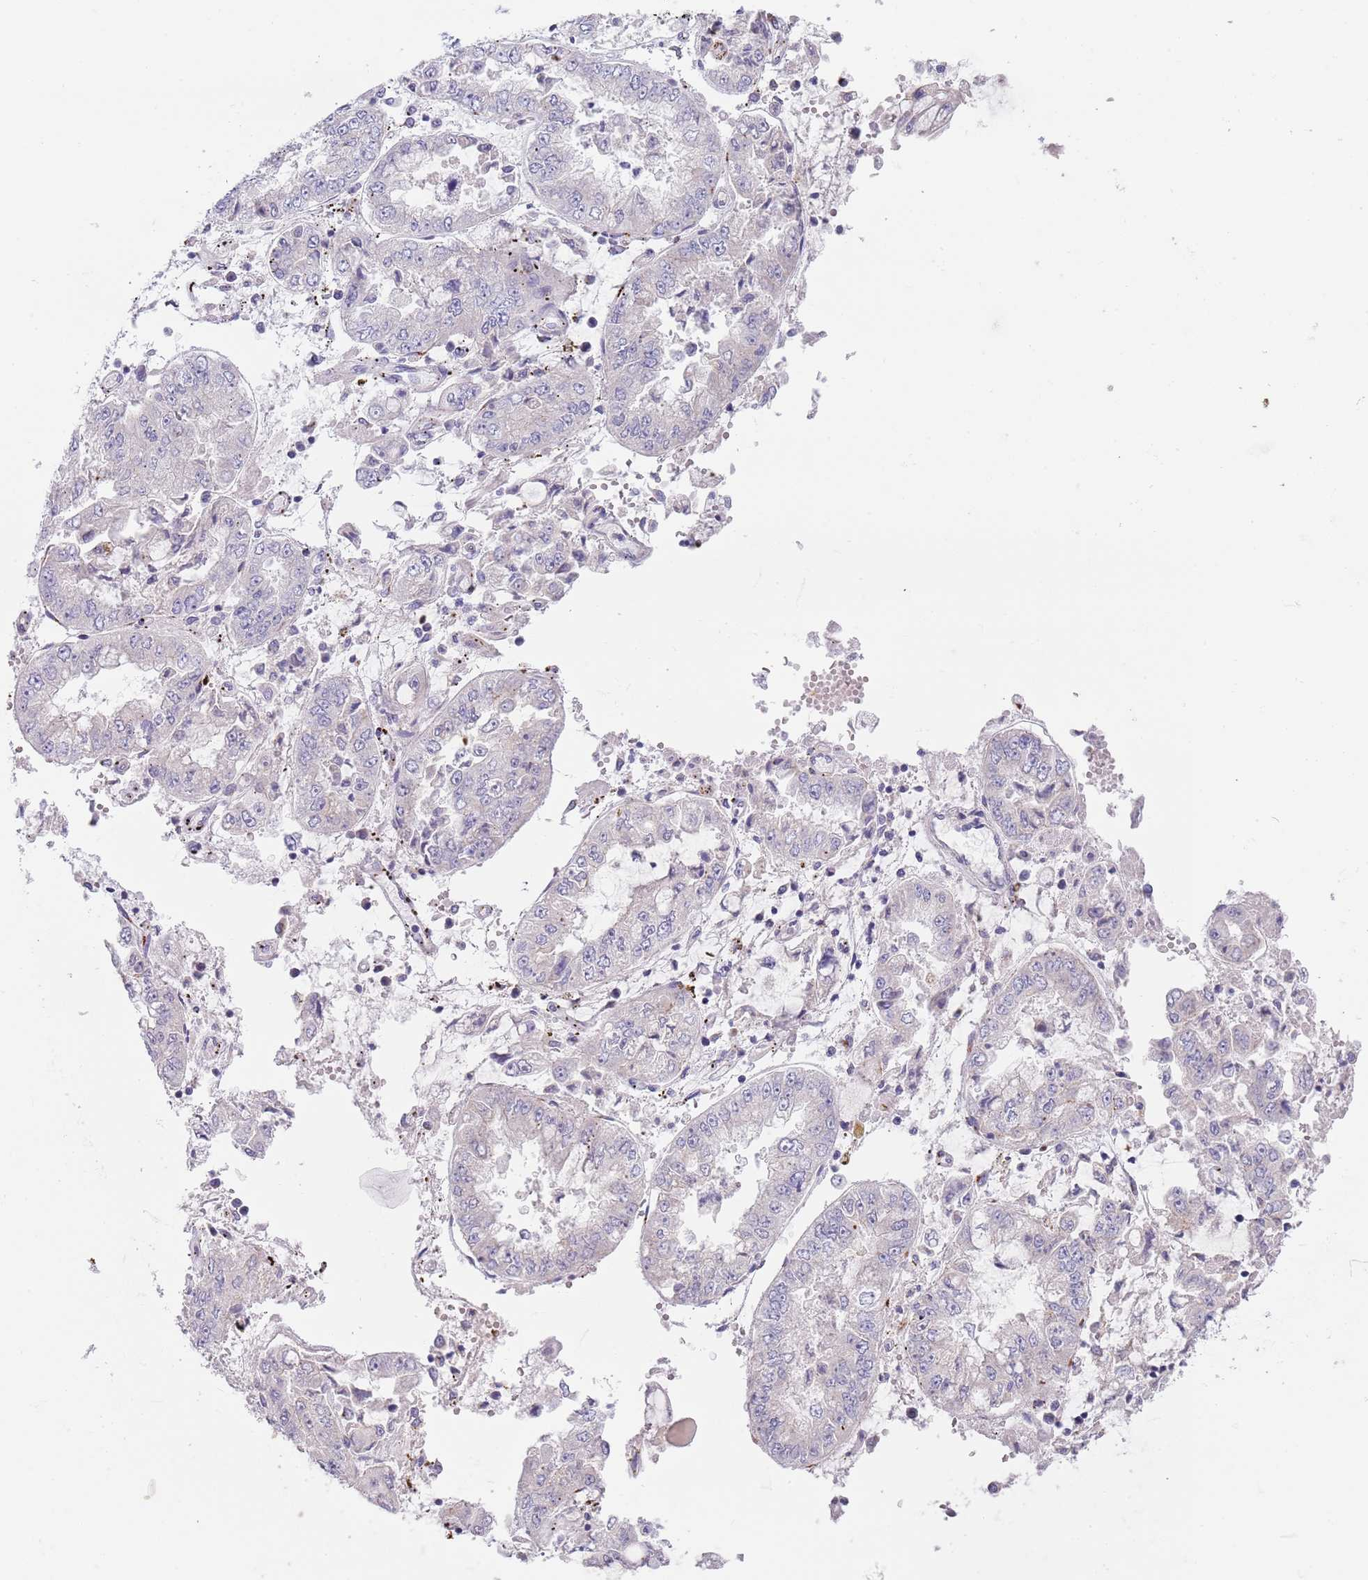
{"staining": {"intensity": "negative", "quantity": "none", "location": "none"}, "tissue": "stomach cancer", "cell_type": "Tumor cells", "image_type": "cancer", "snomed": [{"axis": "morphology", "description": "Adenocarcinoma, NOS"}, {"axis": "topography", "description": "Stomach"}], "caption": "The image displays no significant positivity in tumor cells of adenocarcinoma (stomach).", "gene": "MAN1C1", "patient": {"sex": "male", "age": 76}}